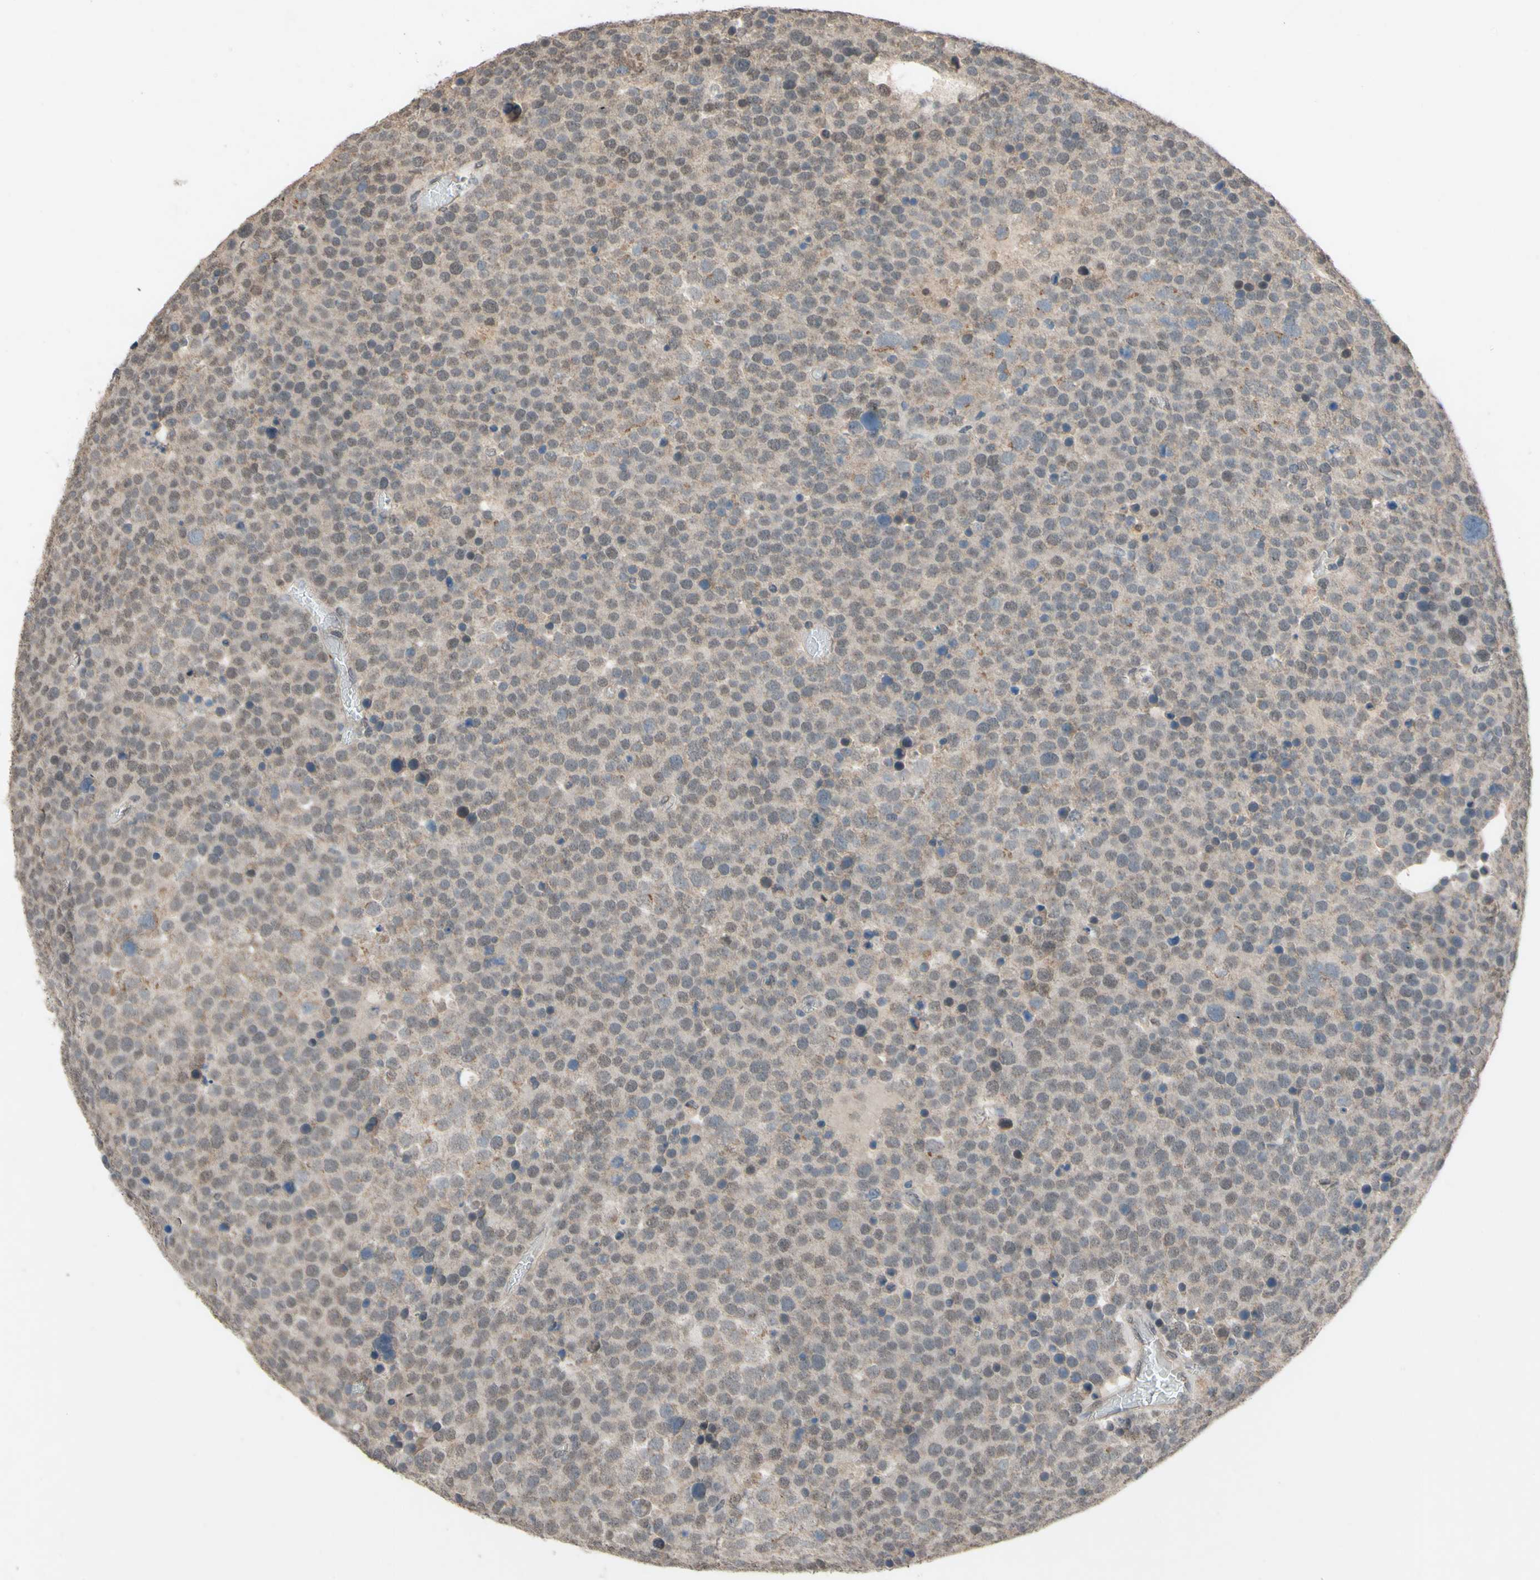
{"staining": {"intensity": "weak", "quantity": ">75%", "location": "cytoplasmic/membranous"}, "tissue": "testis cancer", "cell_type": "Tumor cells", "image_type": "cancer", "snomed": [{"axis": "morphology", "description": "Seminoma, NOS"}, {"axis": "topography", "description": "Testis"}], "caption": "High-power microscopy captured an immunohistochemistry (IHC) image of testis cancer, revealing weak cytoplasmic/membranous positivity in about >75% of tumor cells.", "gene": "CDCP1", "patient": {"sex": "male", "age": 71}}